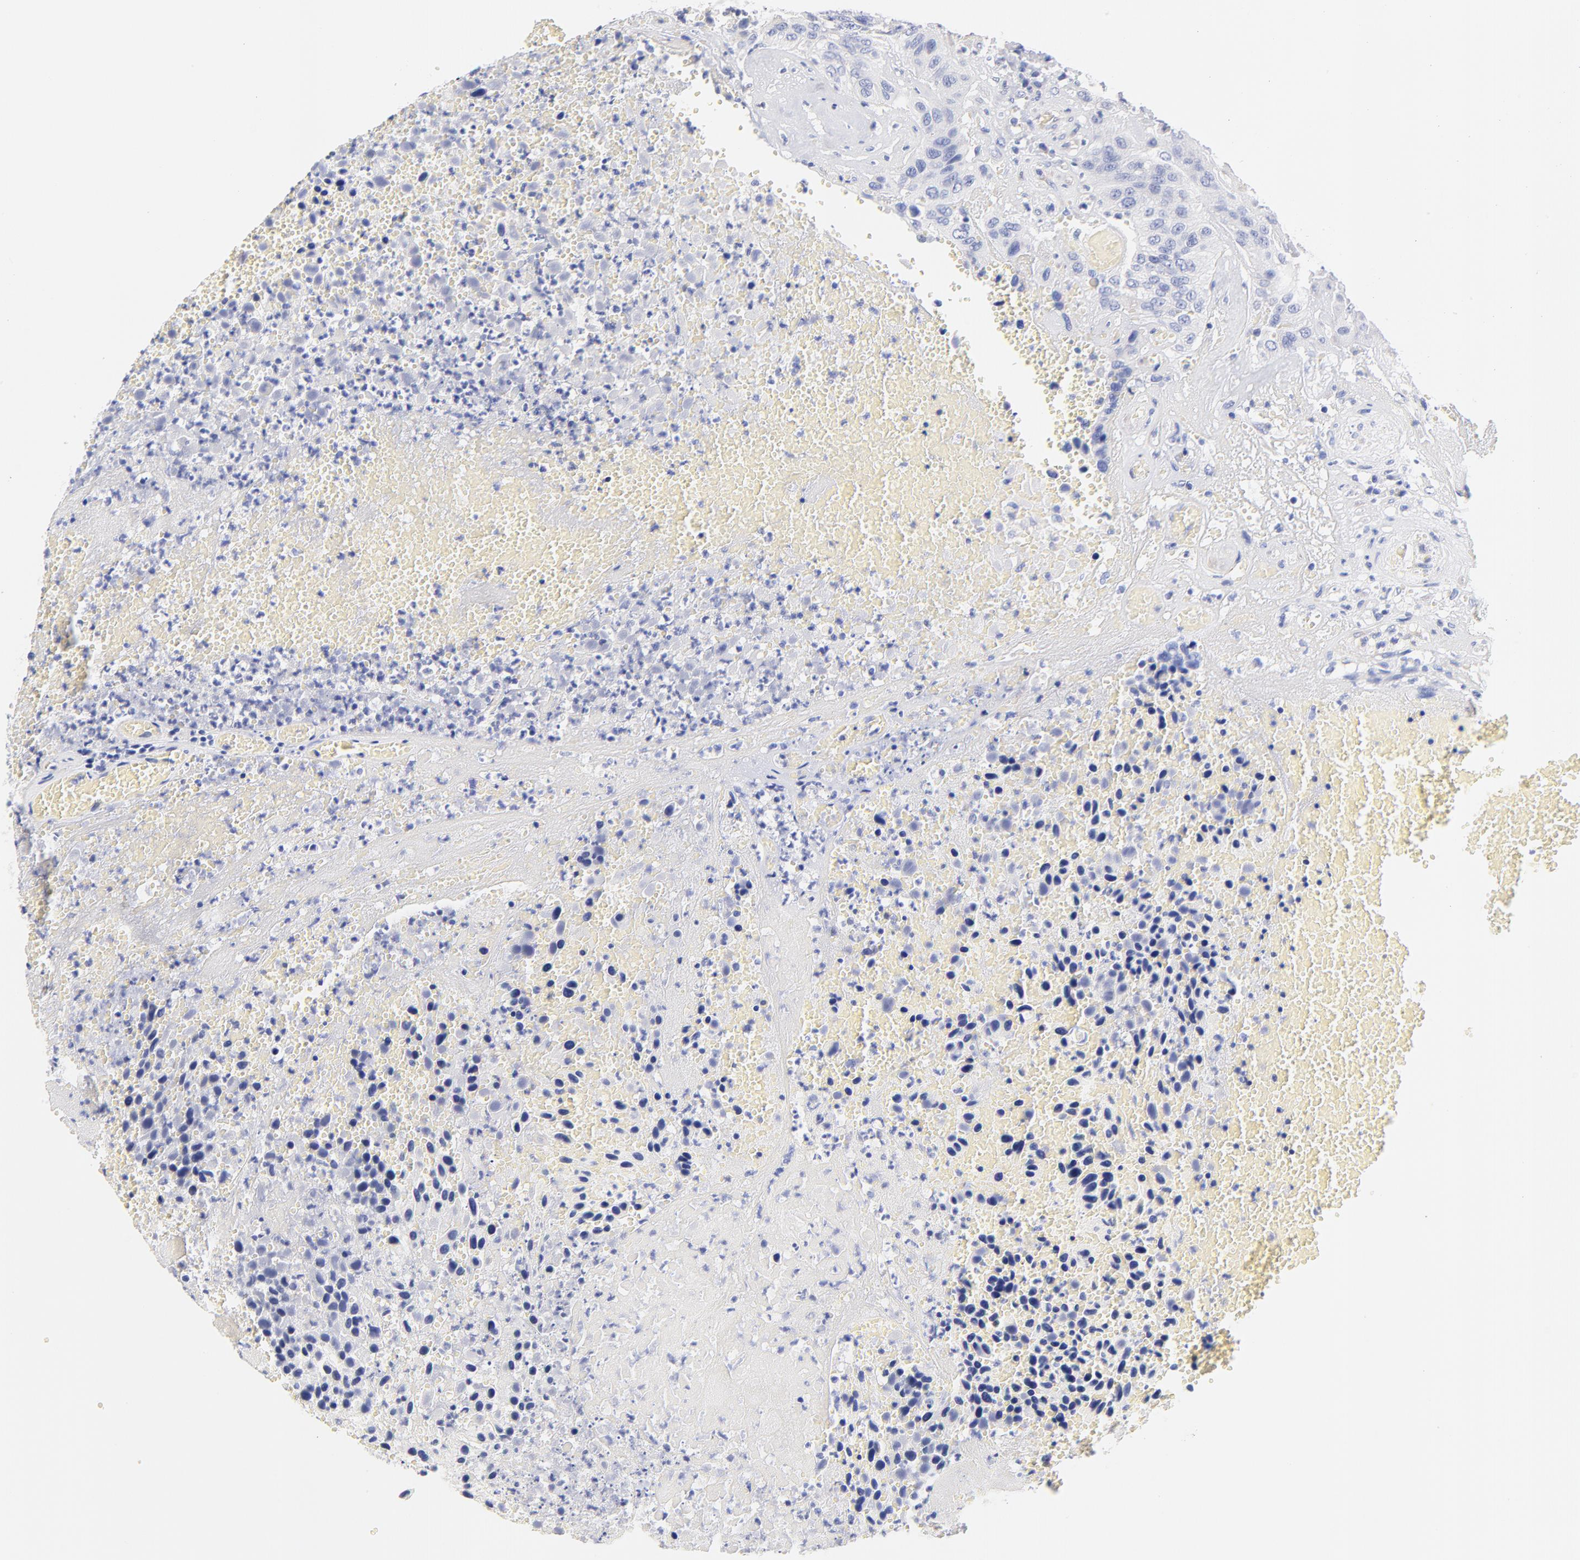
{"staining": {"intensity": "negative", "quantity": "none", "location": "none"}, "tissue": "urothelial cancer", "cell_type": "Tumor cells", "image_type": "cancer", "snomed": [{"axis": "morphology", "description": "Urothelial carcinoma, High grade"}, {"axis": "topography", "description": "Urinary bladder"}], "caption": "High magnification brightfield microscopy of urothelial cancer stained with DAB (brown) and counterstained with hematoxylin (blue): tumor cells show no significant positivity.", "gene": "HS3ST1", "patient": {"sex": "male", "age": 66}}